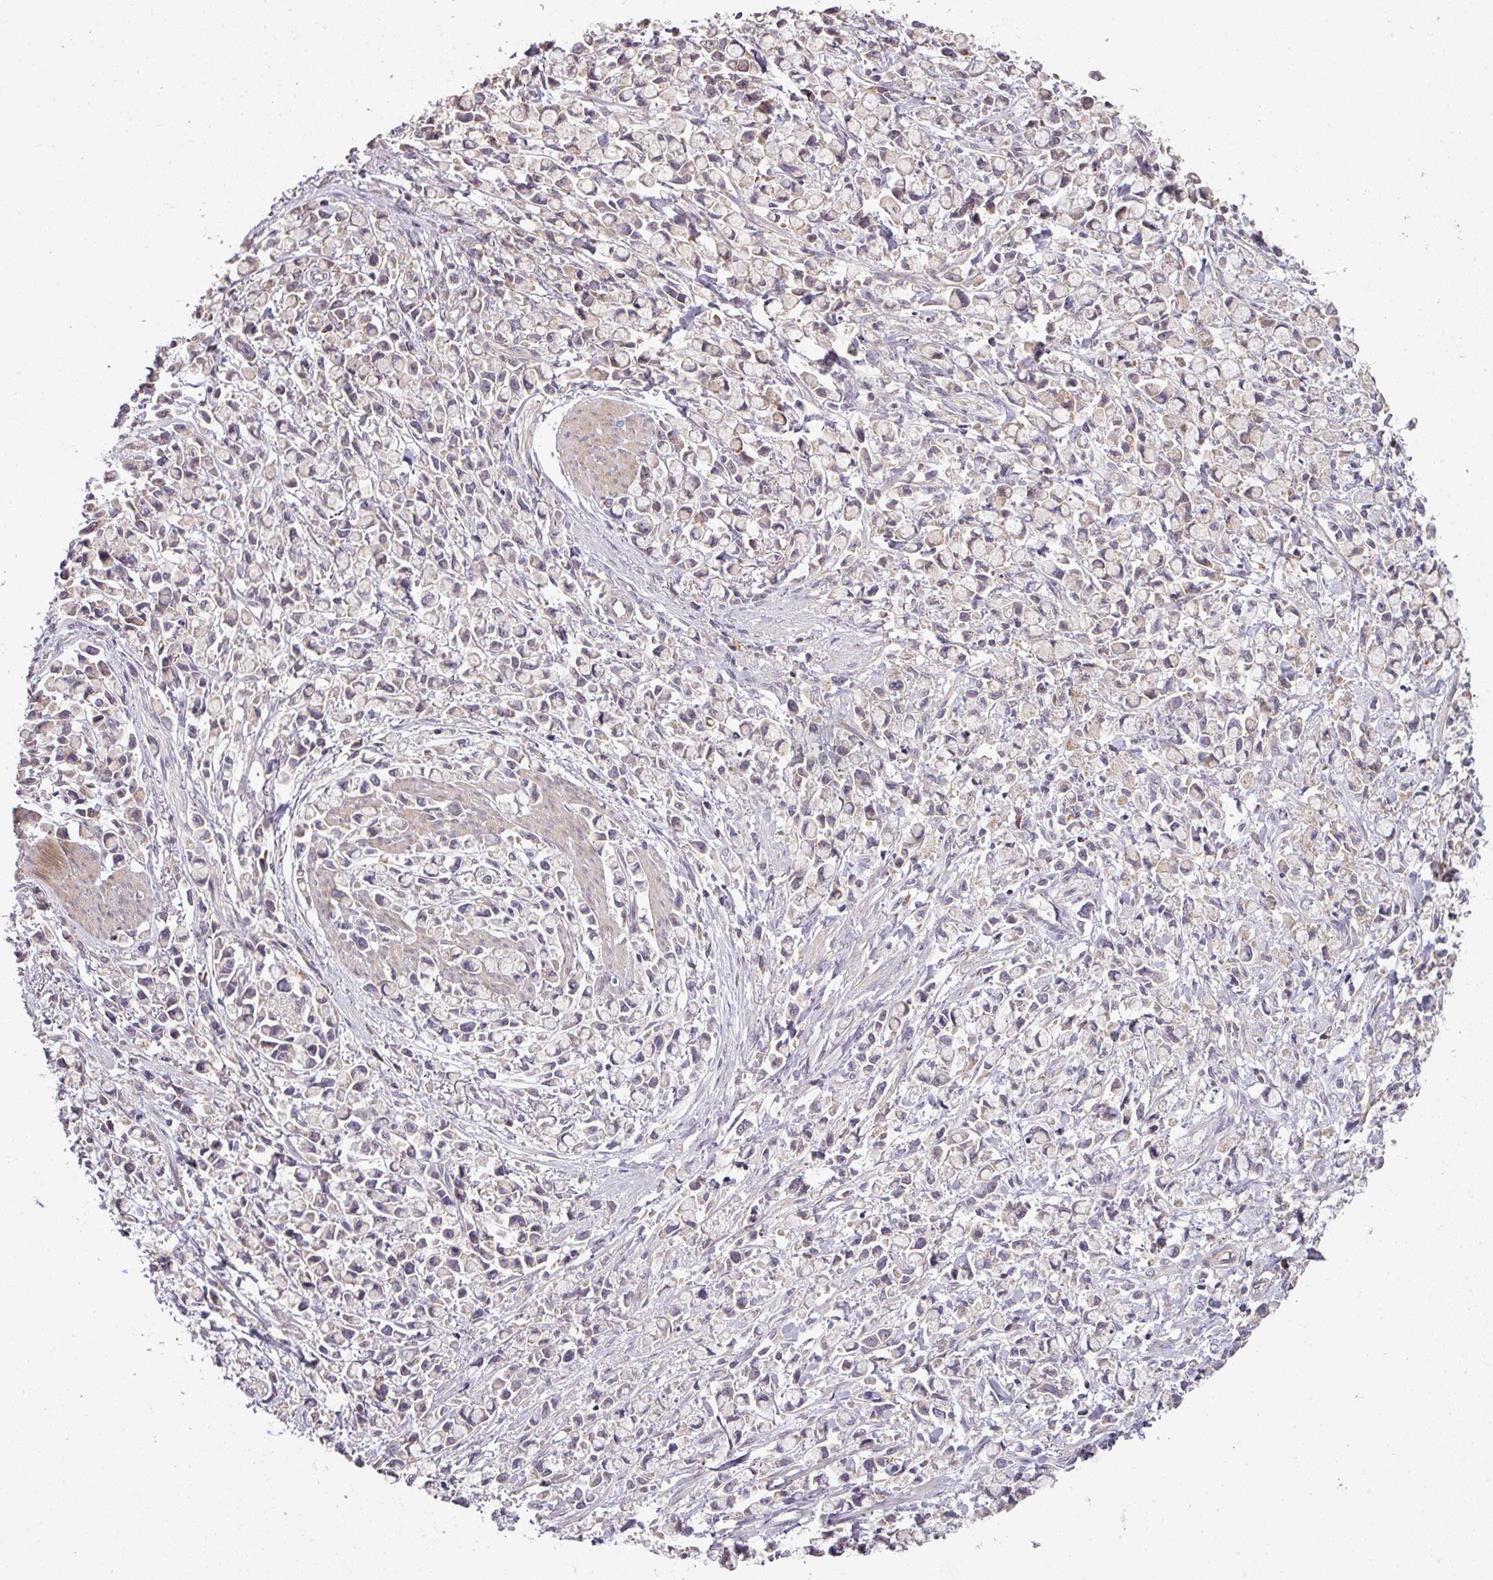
{"staining": {"intensity": "negative", "quantity": "none", "location": "none"}, "tissue": "stomach cancer", "cell_type": "Tumor cells", "image_type": "cancer", "snomed": [{"axis": "morphology", "description": "Adenocarcinoma, NOS"}, {"axis": "topography", "description": "Stomach"}], "caption": "Immunohistochemistry (IHC) photomicrograph of neoplastic tissue: adenocarcinoma (stomach) stained with DAB demonstrates no significant protein positivity in tumor cells. Brightfield microscopy of IHC stained with DAB (brown) and hematoxylin (blue), captured at high magnification.", "gene": "SPCS3", "patient": {"sex": "female", "age": 81}}